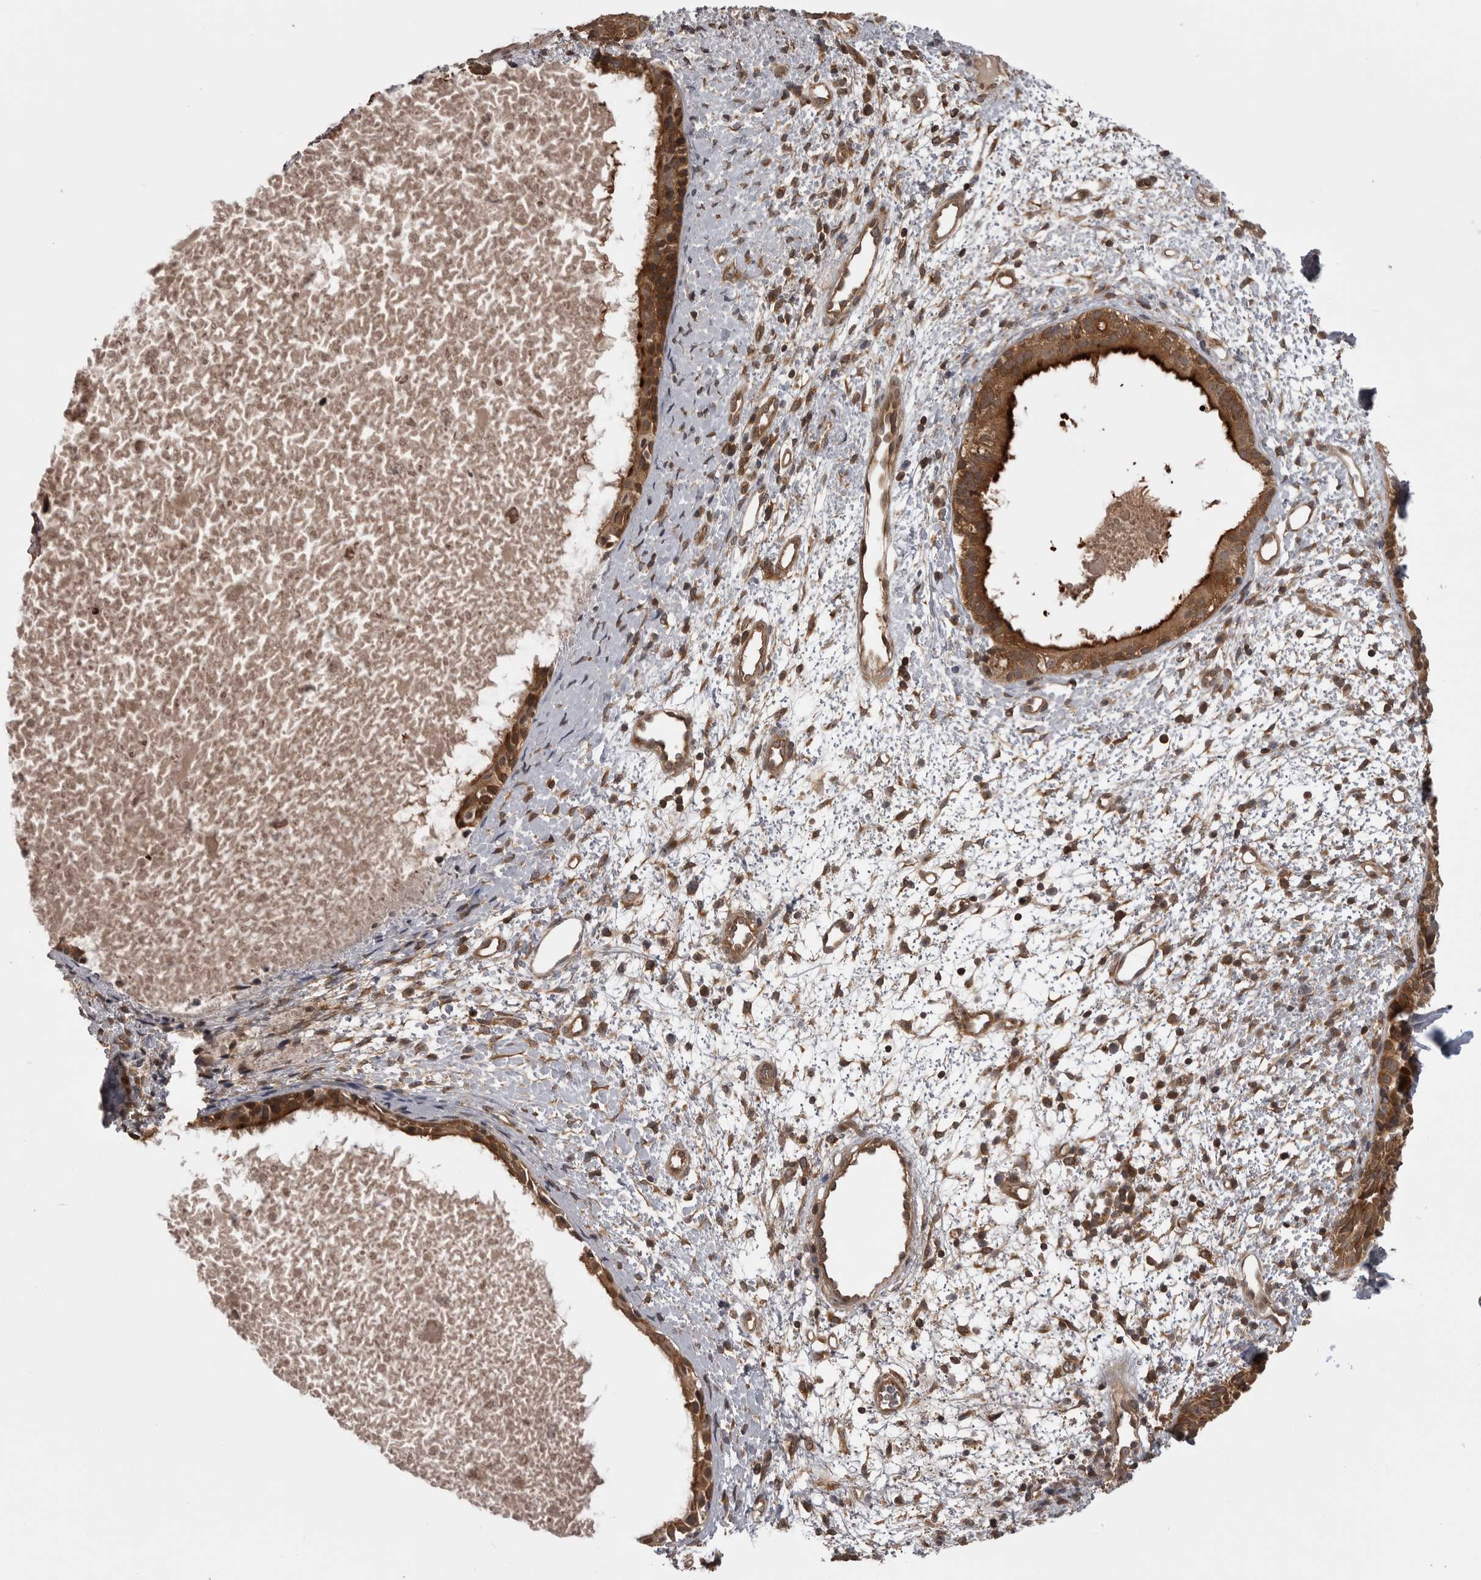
{"staining": {"intensity": "strong", "quantity": ">75%", "location": "cytoplasmic/membranous"}, "tissue": "nasopharynx", "cell_type": "Respiratory epithelial cells", "image_type": "normal", "snomed": [{"axis": "morphology", "description": "Normal tissue, NOS"}, {"axis": "topography", "description": "Nasopharynx"}], "caption": "Brown immunohistochemical staining in benign human nasopharynx demonstrates strong cytoplasmic/membranous positivity in about >75% of respiratory epithelial cells.", "gene": "STK24", "patient": {"sex": "male", "age": 22}}